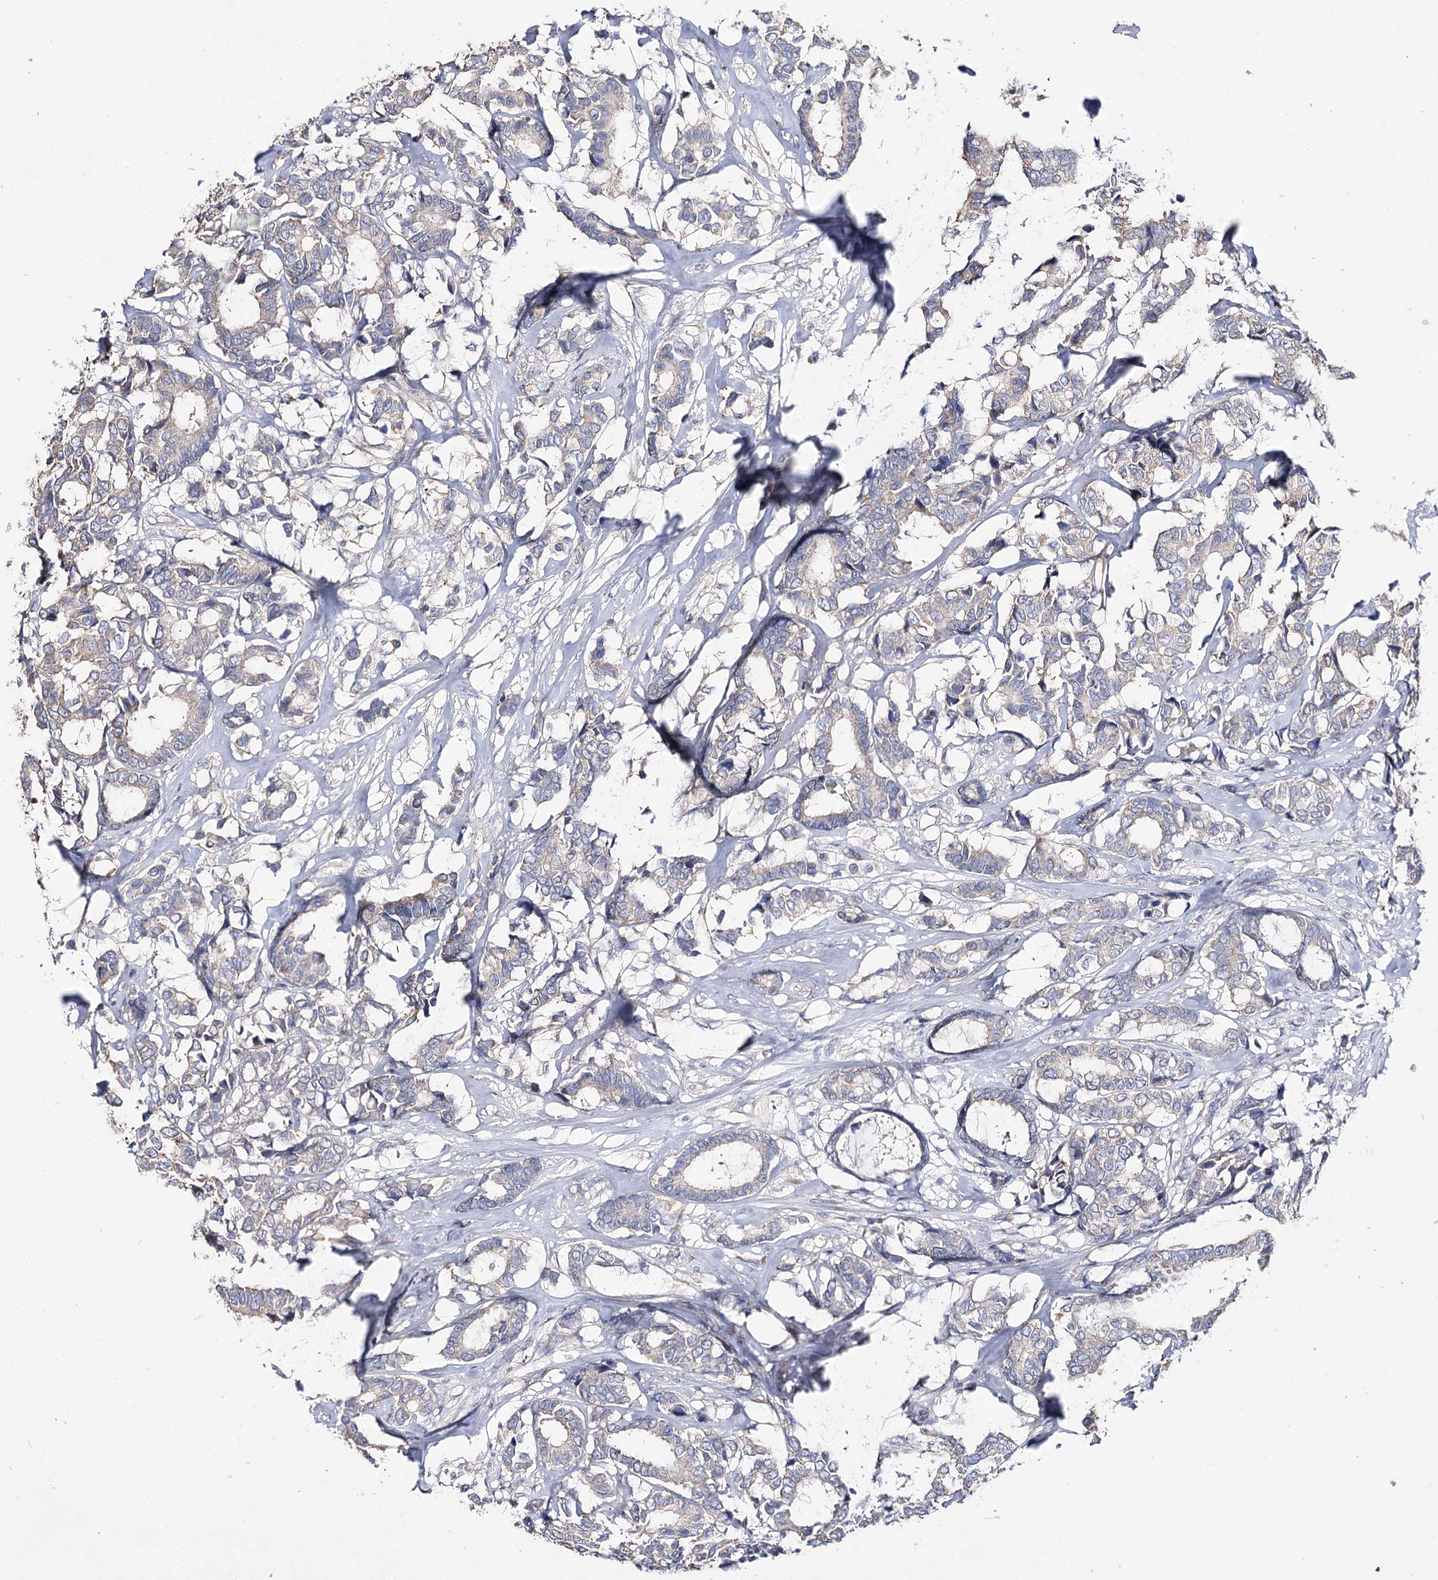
{"staining": {"intensity": "negative", "quantity": "none", "location": "none"}, "tissue": "breast cancer", "cell_type": "Tumor cells", "image_type": "cancer", "snomed": [{"axis": "morphology", "description": "Duct carcinoma"}, {"axis": "topography", "description": "Breast"}], "caption": "Tumor cells show no significant protein staining in breast cancer.", "gene": "IL1RAP", "patient": {"sex": "female", "age": 87}}